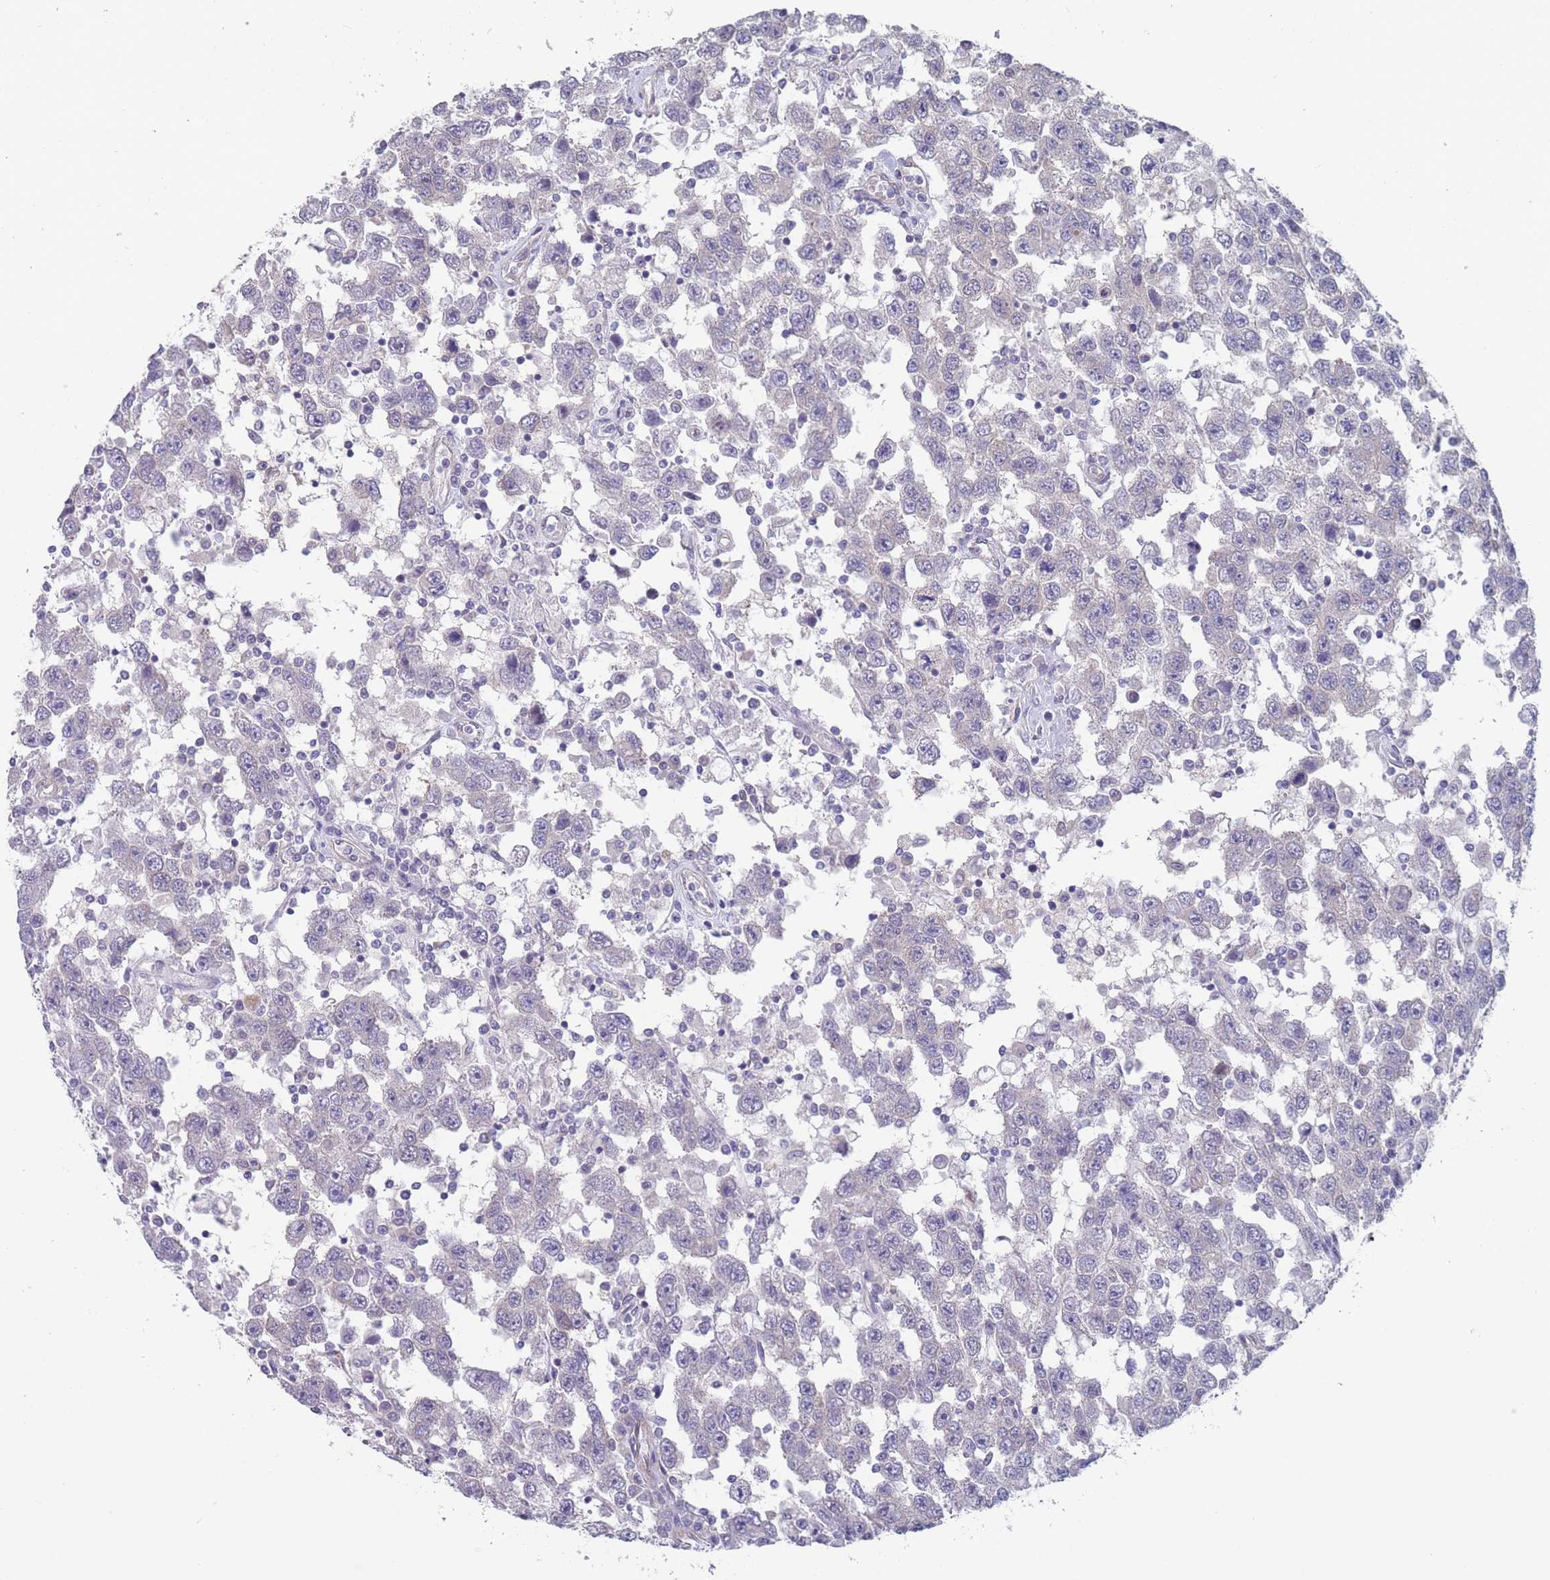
{"staining": {"intensity": "negative", "quantity": "none", "location": "none"}, "tissue": "testis cancer", "cell_type": "Tumor cells", "image_type": "cancer", "snomed": [{"axis": "morphology", "description": "Seminoma, NOS"}, {"axis": "topography", "description": "Testis"}], "caption": "This micrograph is of testis cancer (seminoma) stained with IHC to label a protein in brown with the nuclei are counter-stained blue. There is no staining in tumor cells.", "gene": "SLC1A6", "patient": {"sex": "male", "age": 41}}